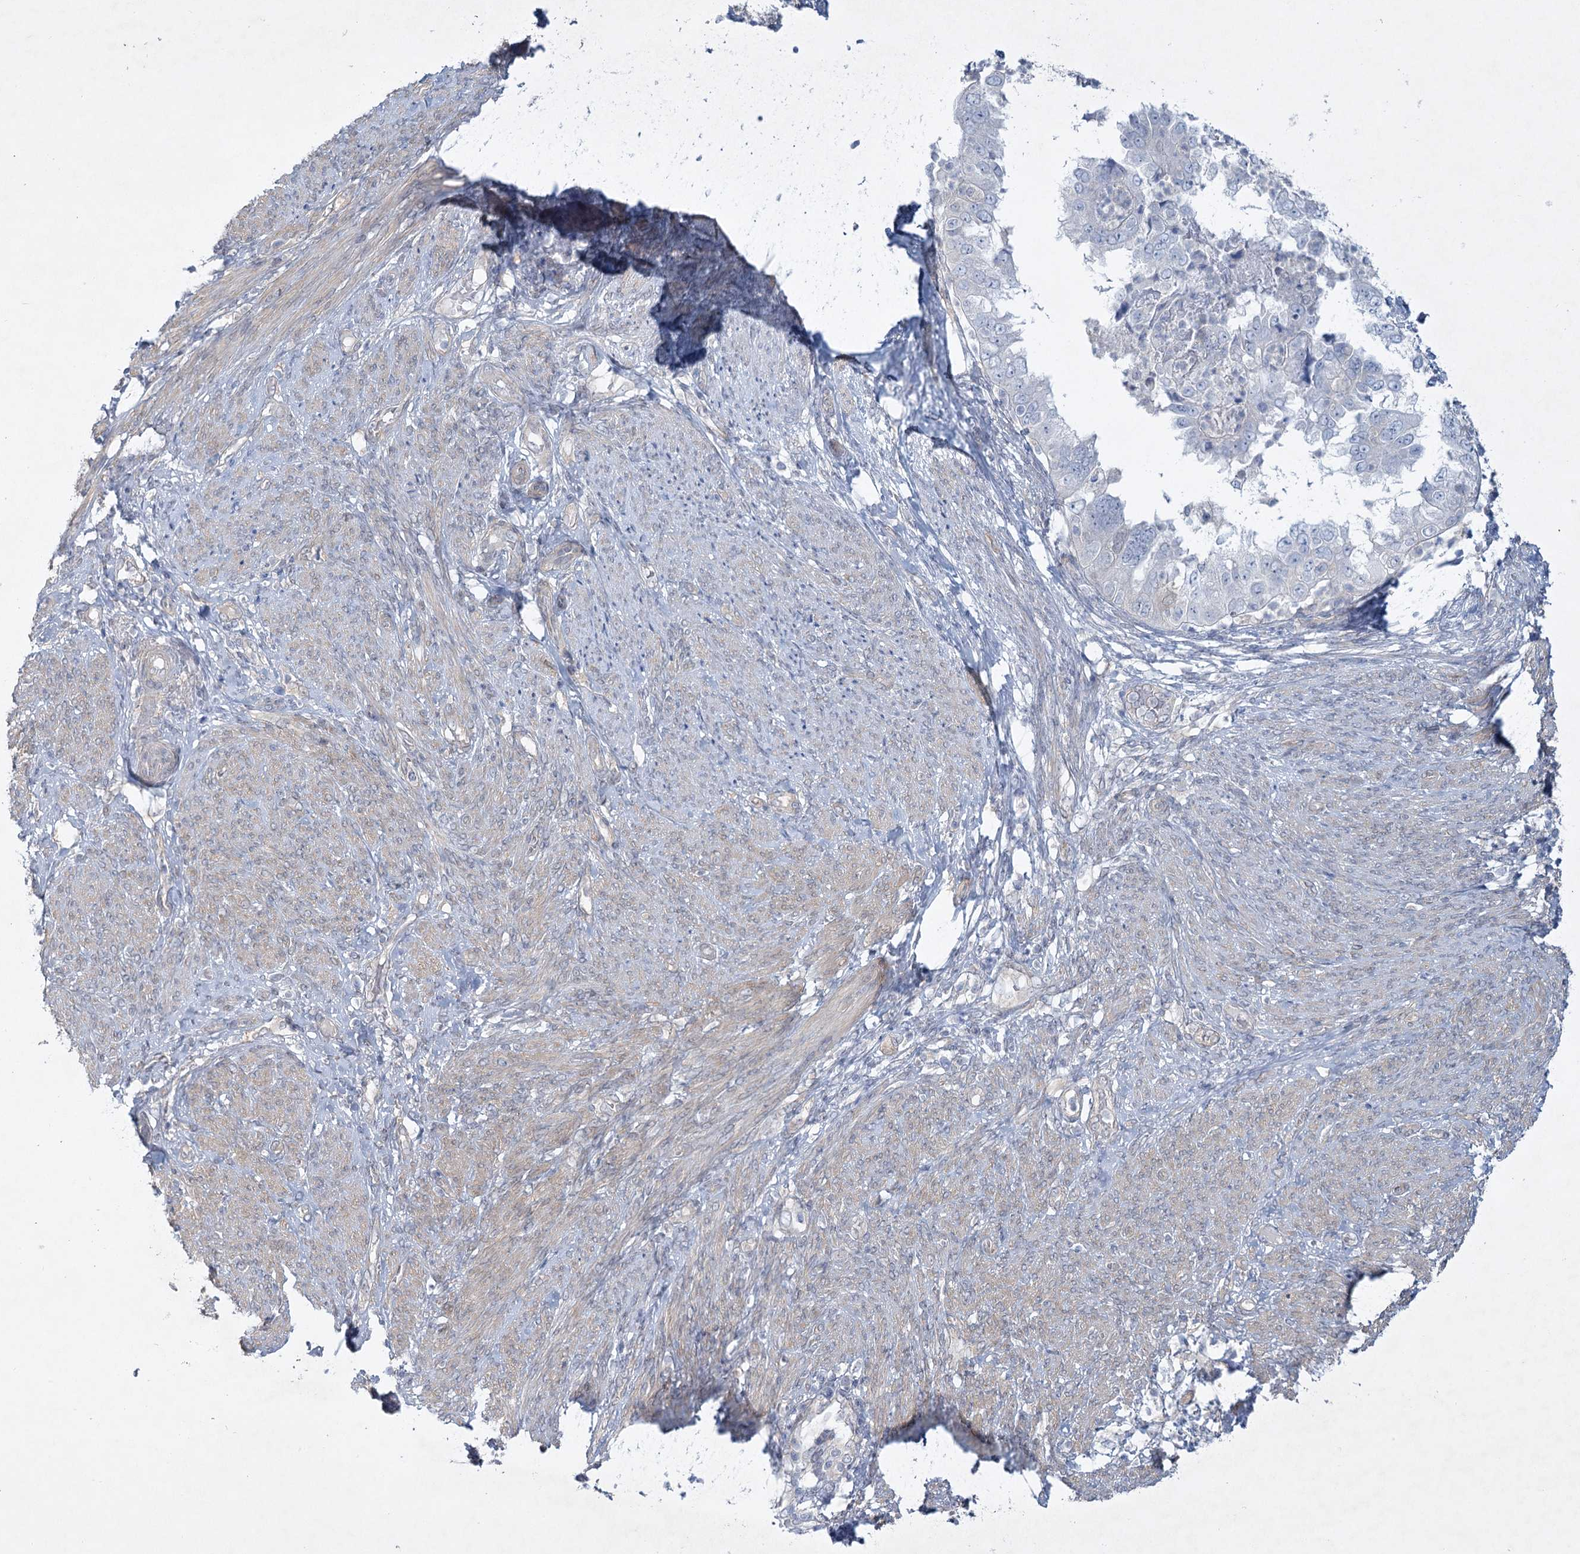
{"staining": {"intensity": "negative", "quantity": "none", "location": "none"}, "tissue": "endometrial cancer", "cell_type": "Tumor cells", "image_type": "cancer", "snomed": [{"axis": "morphology", "description": "Adenocarcinoma, NOS"}, {"axis": "topography", "description": "Endometrium"}], "caption": "High power microscopy micrograph of an IHC histopathology image of endometrial cancer (adenocarcinoma), revealing no significant staining in tumor cells.", "gene": "AAMDC", "patient": {"sex": "female", "age": 85}}